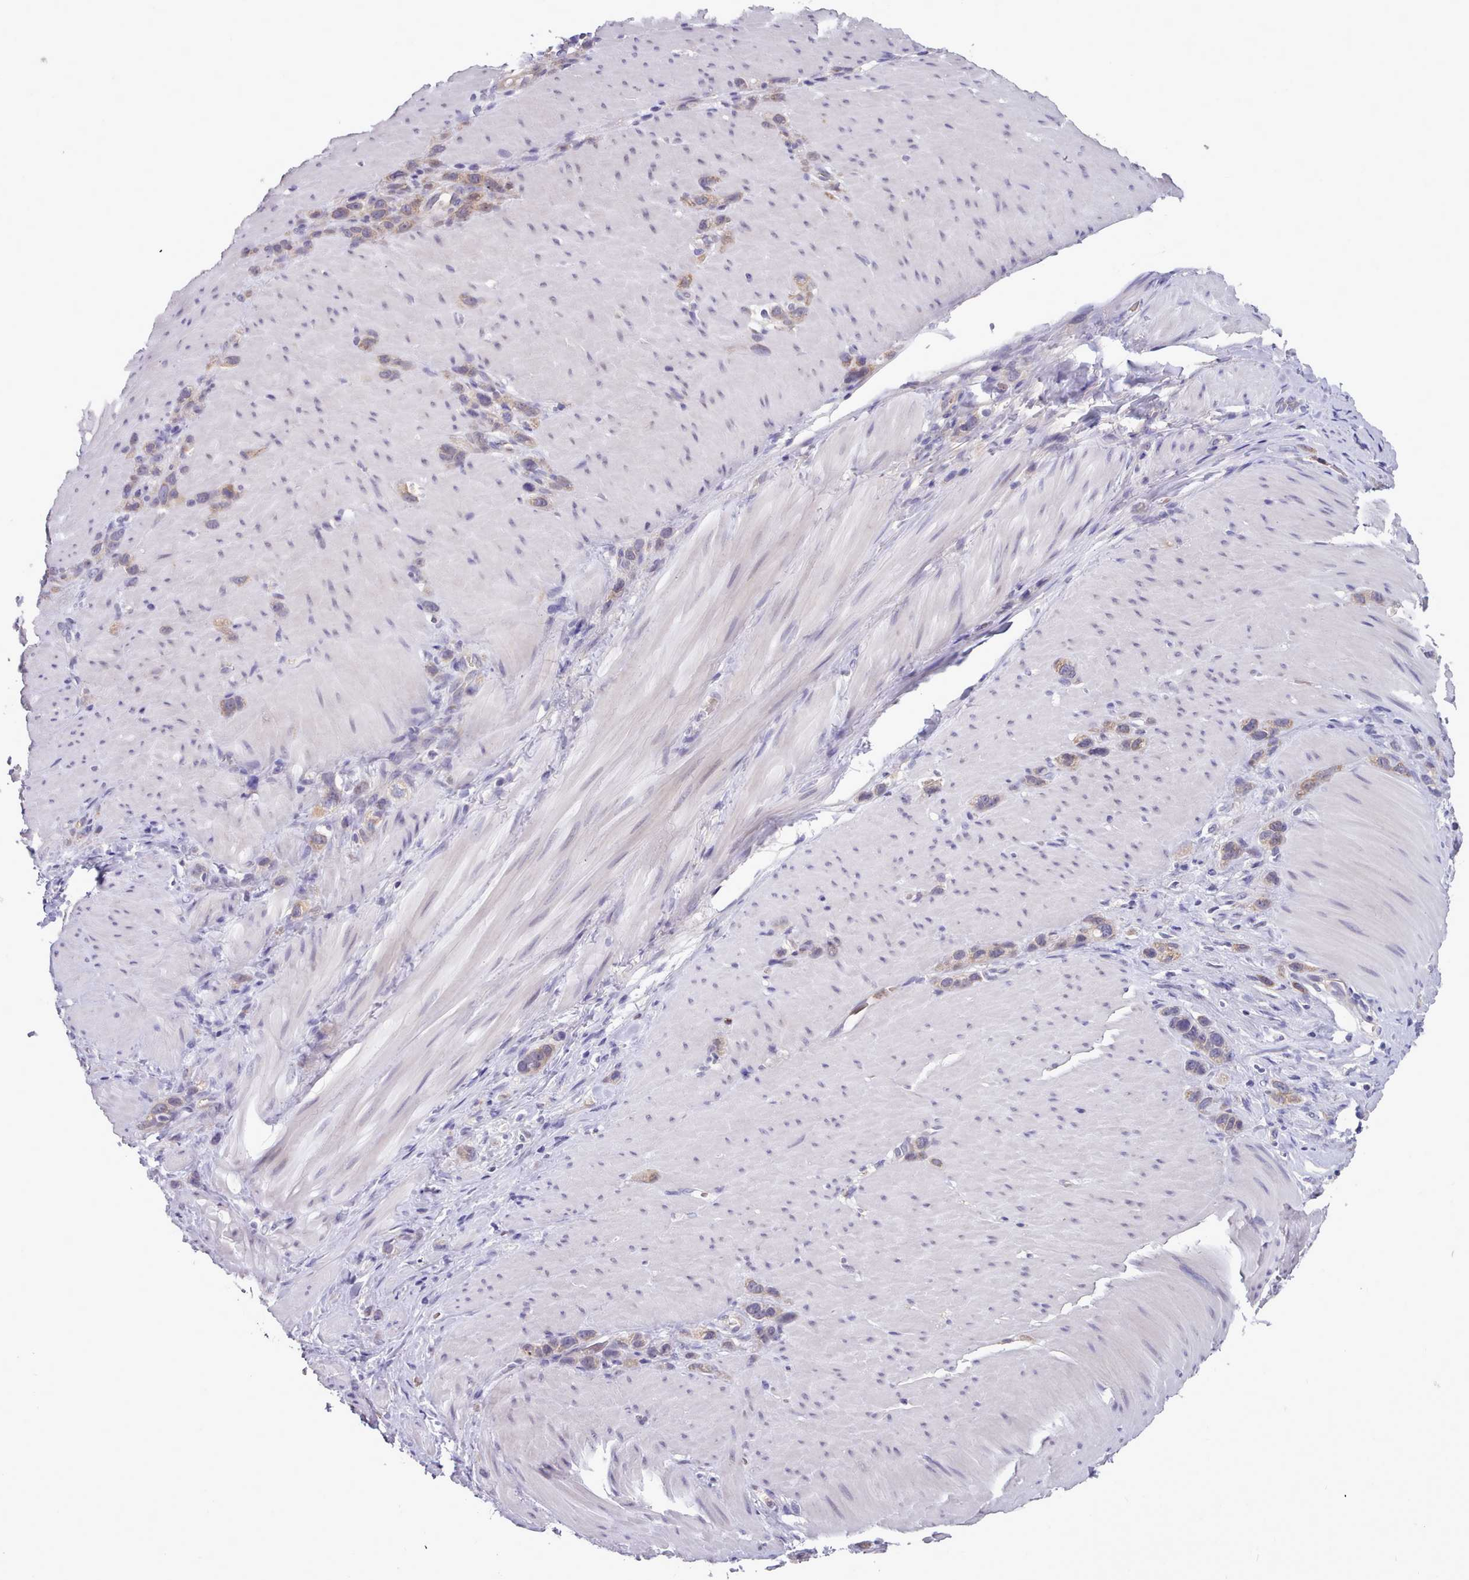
{"staining": {"intensity": "weak", "quantity": "25%-75%", "location": "cytoplasmic/membranous"}, "tissue": "stomach cancer", "cell_type": "Tumor cells", "image_type": "cancer", "snomed": [{"axis": "morphology", "description": "Adenocarcinoma, NOS"}, {"axis": "topography", "description": "Stomach"}], "caption": "Adenocarcinoma (stomach) tissue displays weak cytoplasmic/membranous expression in approximately 25%-75% of tumor cells", "gene": "KCTD16", "patient": {"sex": "female", "age": 65}}